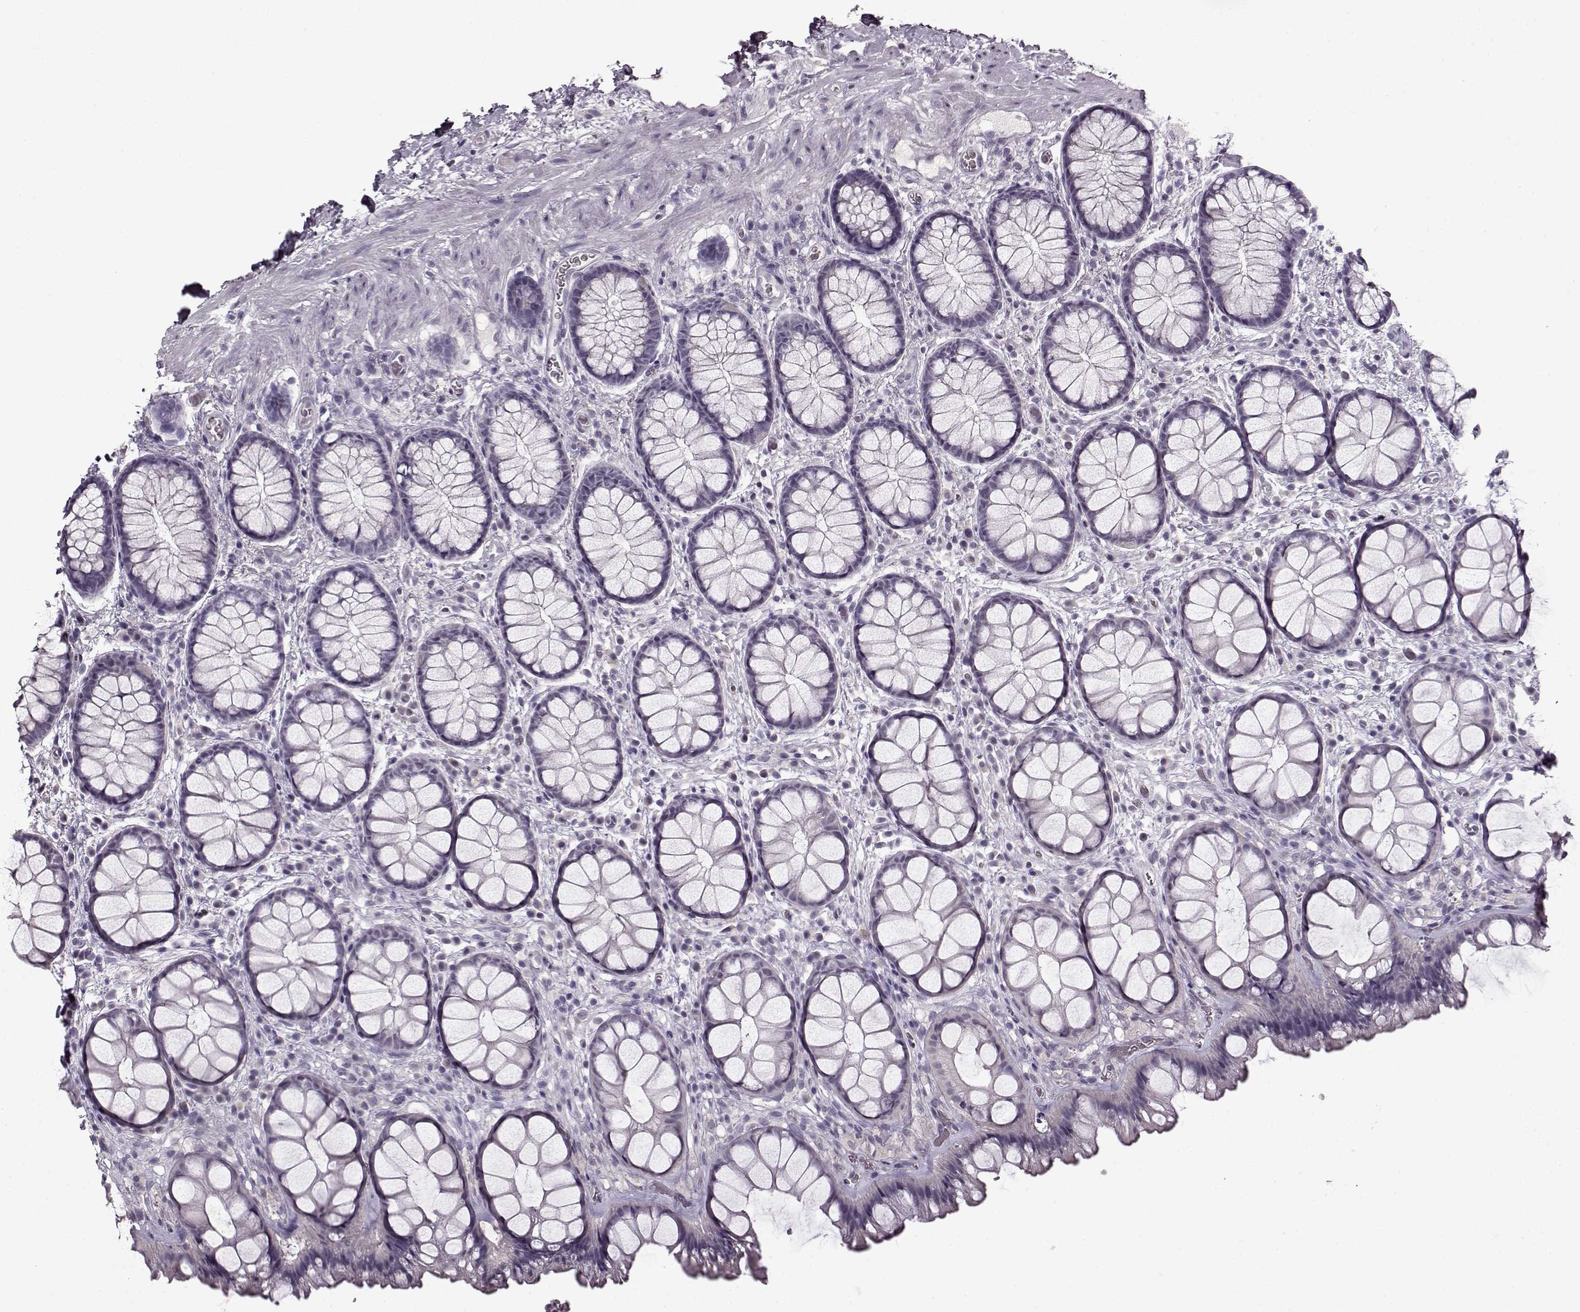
{"staining": {"intensity": "negative", "quantity": "none", "location": "none"}, "tissue": "rectum", "cell_type": "Glandular cells", "image_type": "normal", "snomed": [{"axis": "morphology", "description": "Normal tissue, NOS"}, {"axis": "topography", "description": "Rectum"}], "caption": "The micrograph reveals no significant positivity in glandular cells of rectum. (DAB immunohistochemistry (IHC) with hematoxylin counter stain).", "gene": "FSHB", "patient": {"sex": "female", "age": 62}}